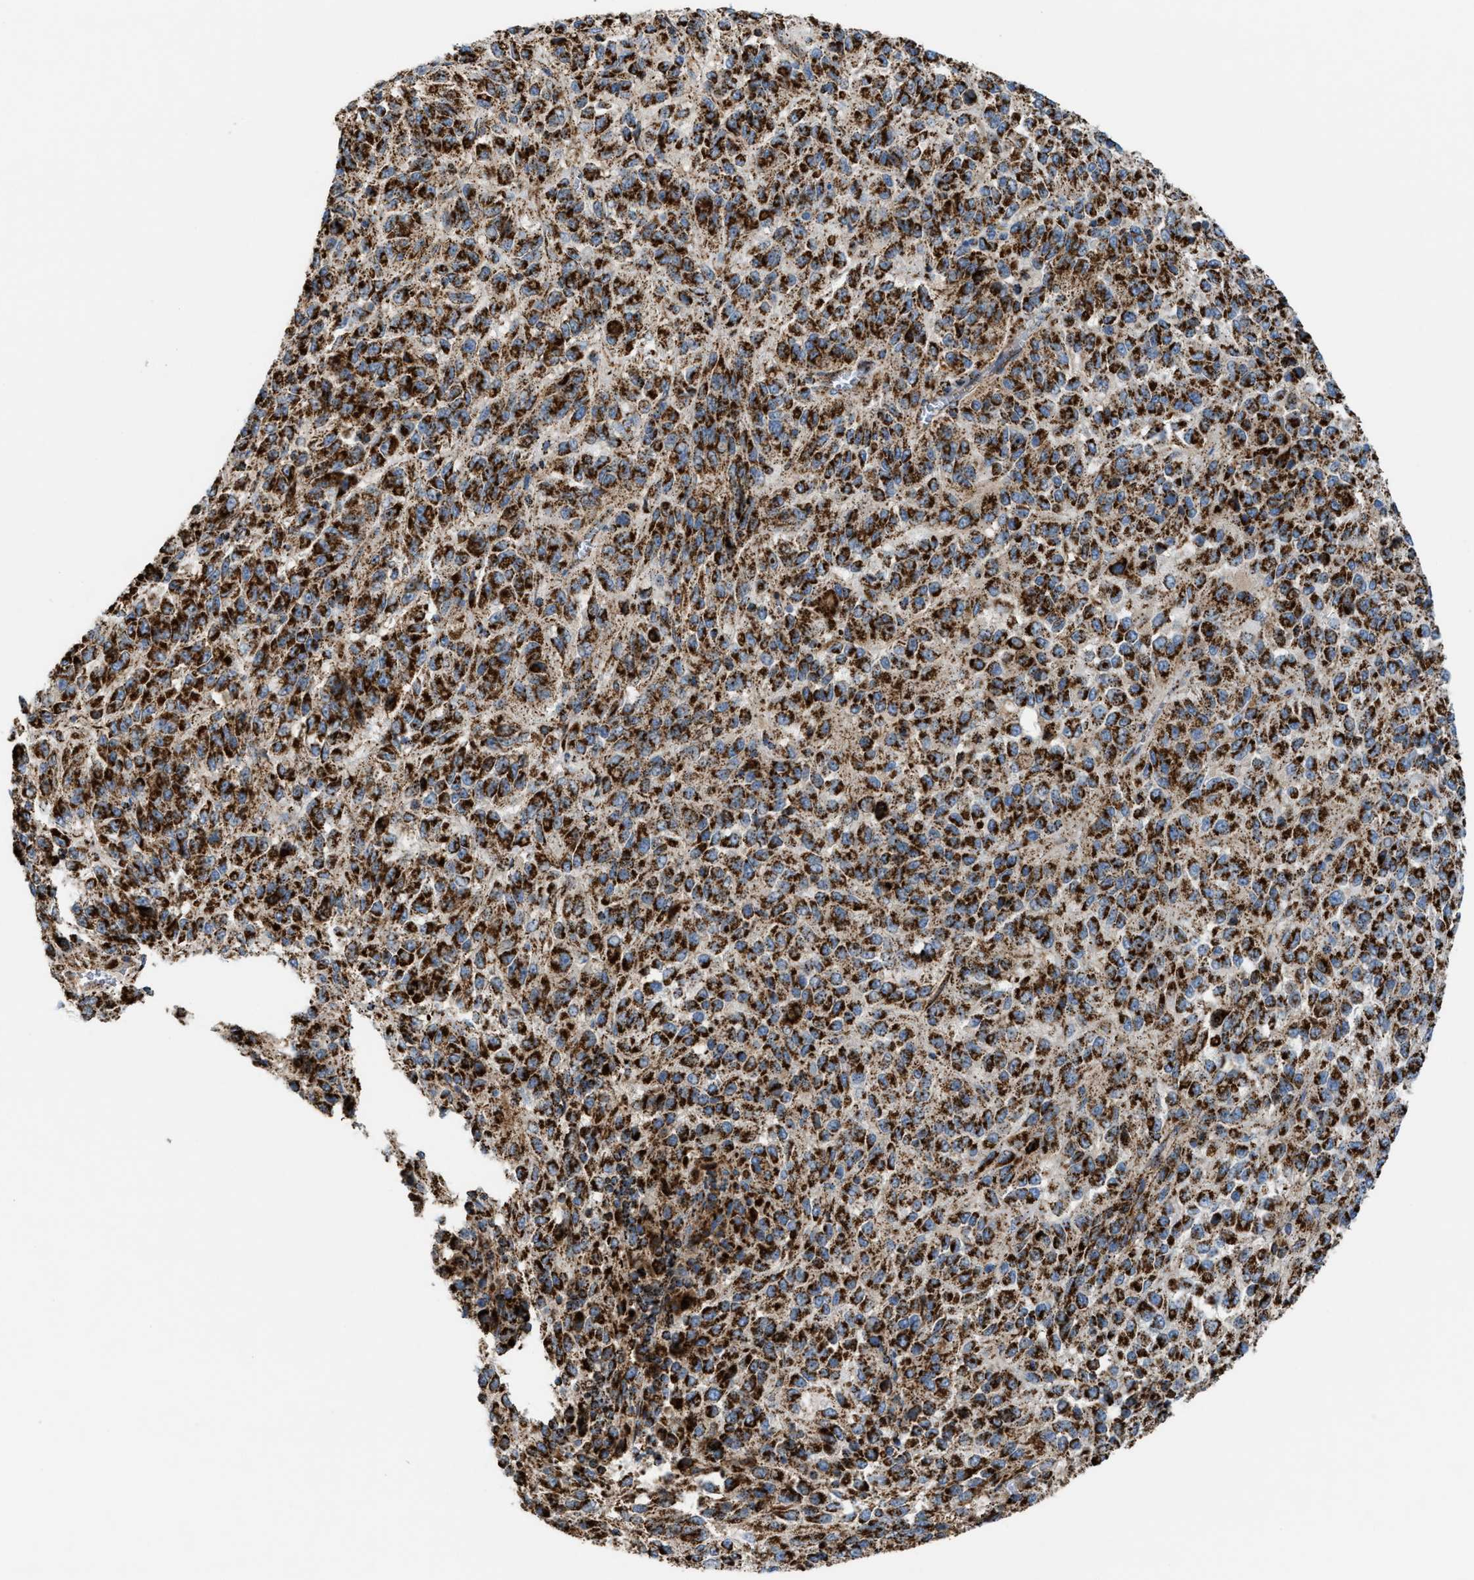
{"staining": {"intensity": "strong", "quantity": ">75%", "location": "cytoplasmic/membranous"}, "tissue": "melanoma", "cell_type": "Tumor cells", "image_type": "cancer", "snomed": [{"axis": "morphology", "description": "Malignant melanoma, Metastatic site"}, {"axis": "topography", "description": "Lung"}], "caption": "IHC of human melanoma shows high levels of strong cytoplasmic/membranous positivity in approximately >75% of tumor cells.", "gene": "ECHS1", "patient": {"sex": "male", "age": 64}}